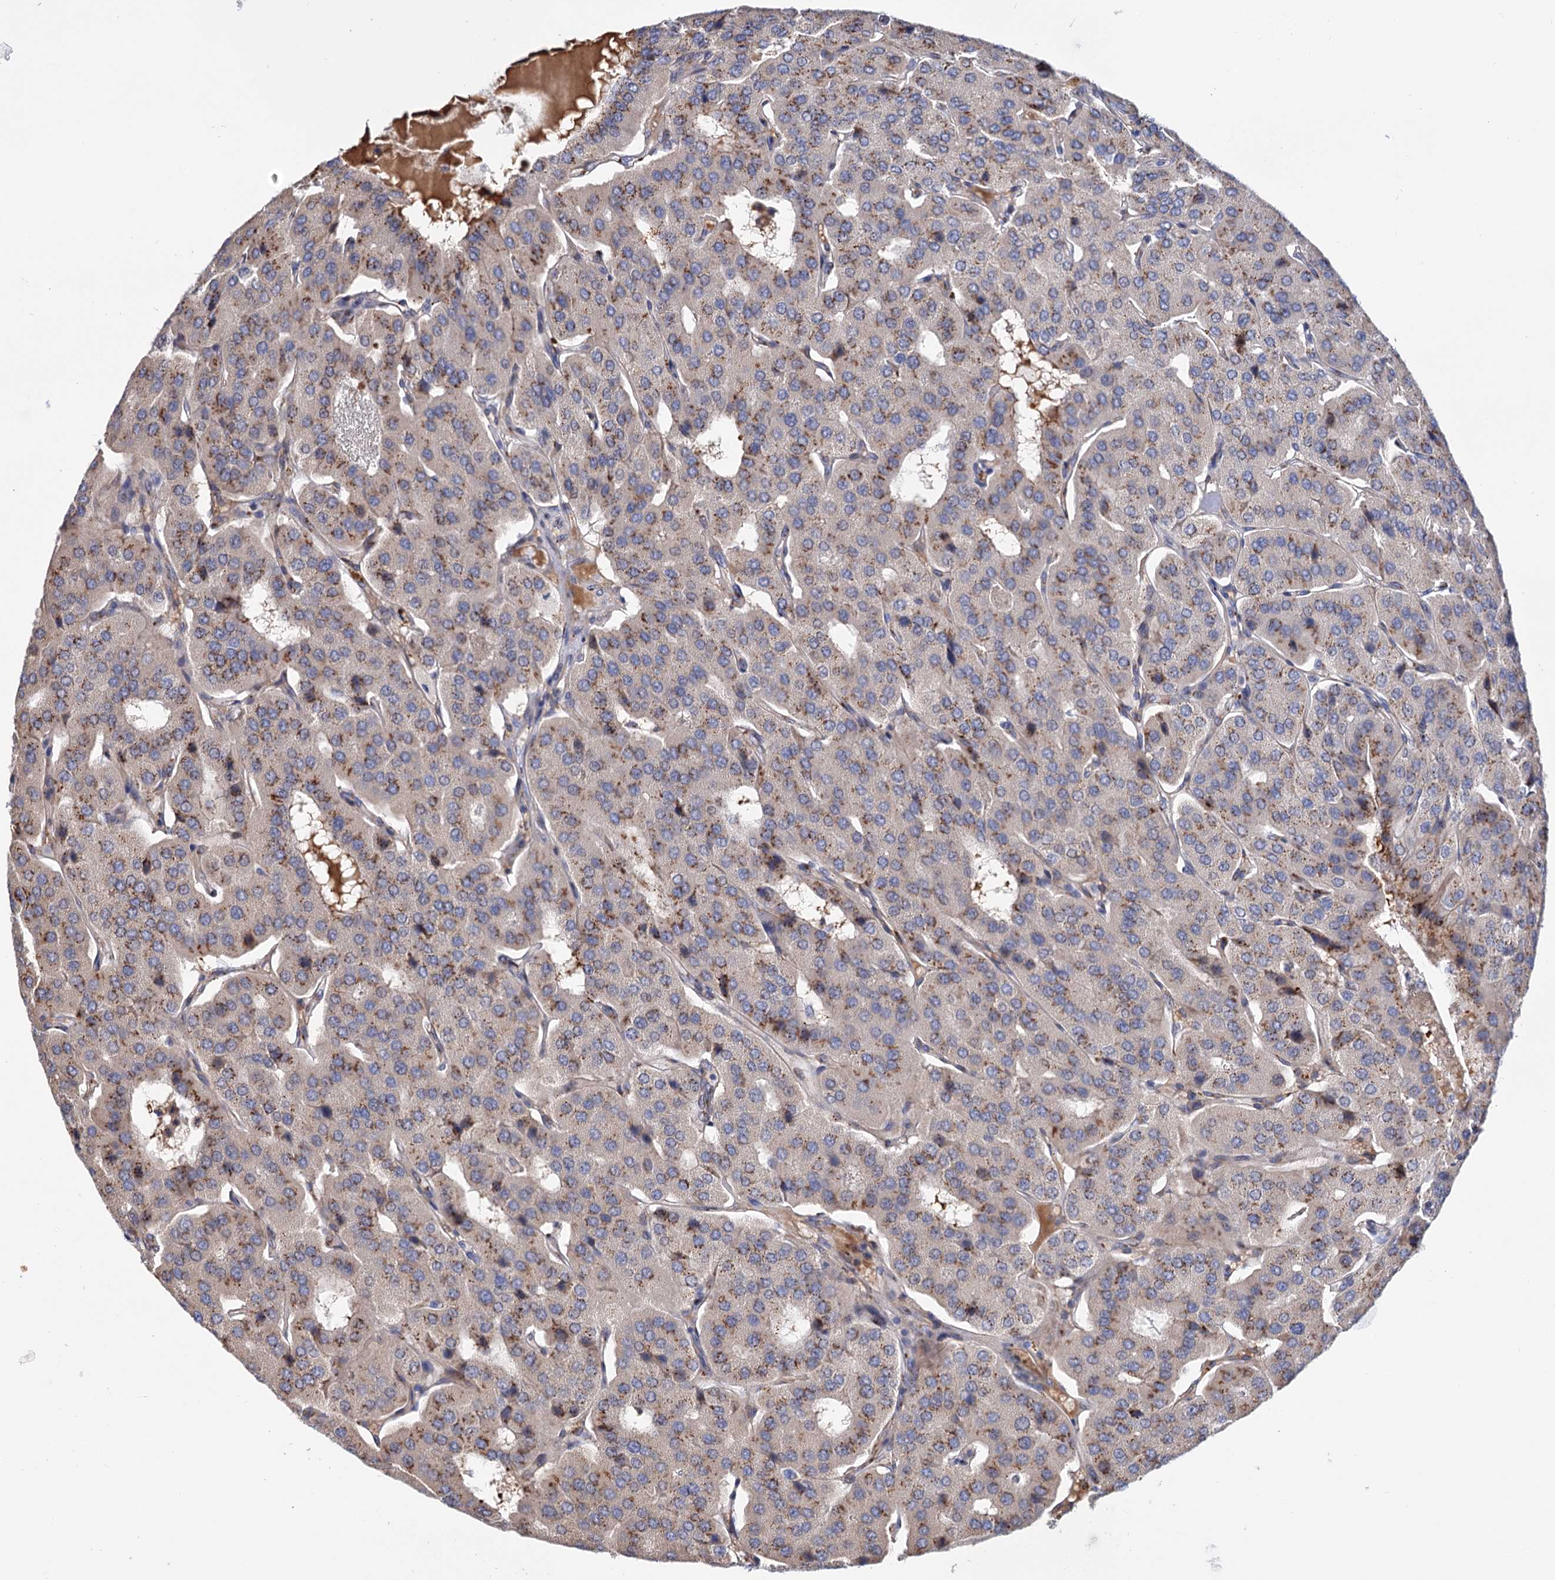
{"staining": {"intensity": "moderate", "quantity": ">75%", "location": "cytoplasmic/membranous"}, "tissue": "parathyroid gland", "cell_type": "Glandular cells", "image_type": "normal", "snomed": [{"axis": "morphology", "description": "Normal tissue, NOS"}, {"axis": "morphology", "description": "Adenoma, NOS"}, {"axis": "topography", "description": "Parathyroid gland"}], "caption": "Parathyroid gland stained with DAB (3,3'-diaminobenzidine) immunohistochemistry (IHC) displays medium levels of moderate cytoplasmic/membranous expression in about >75% of glandular cells.", "gene": "C11orf96", "patient": {"sex": "female", "age": 86}}